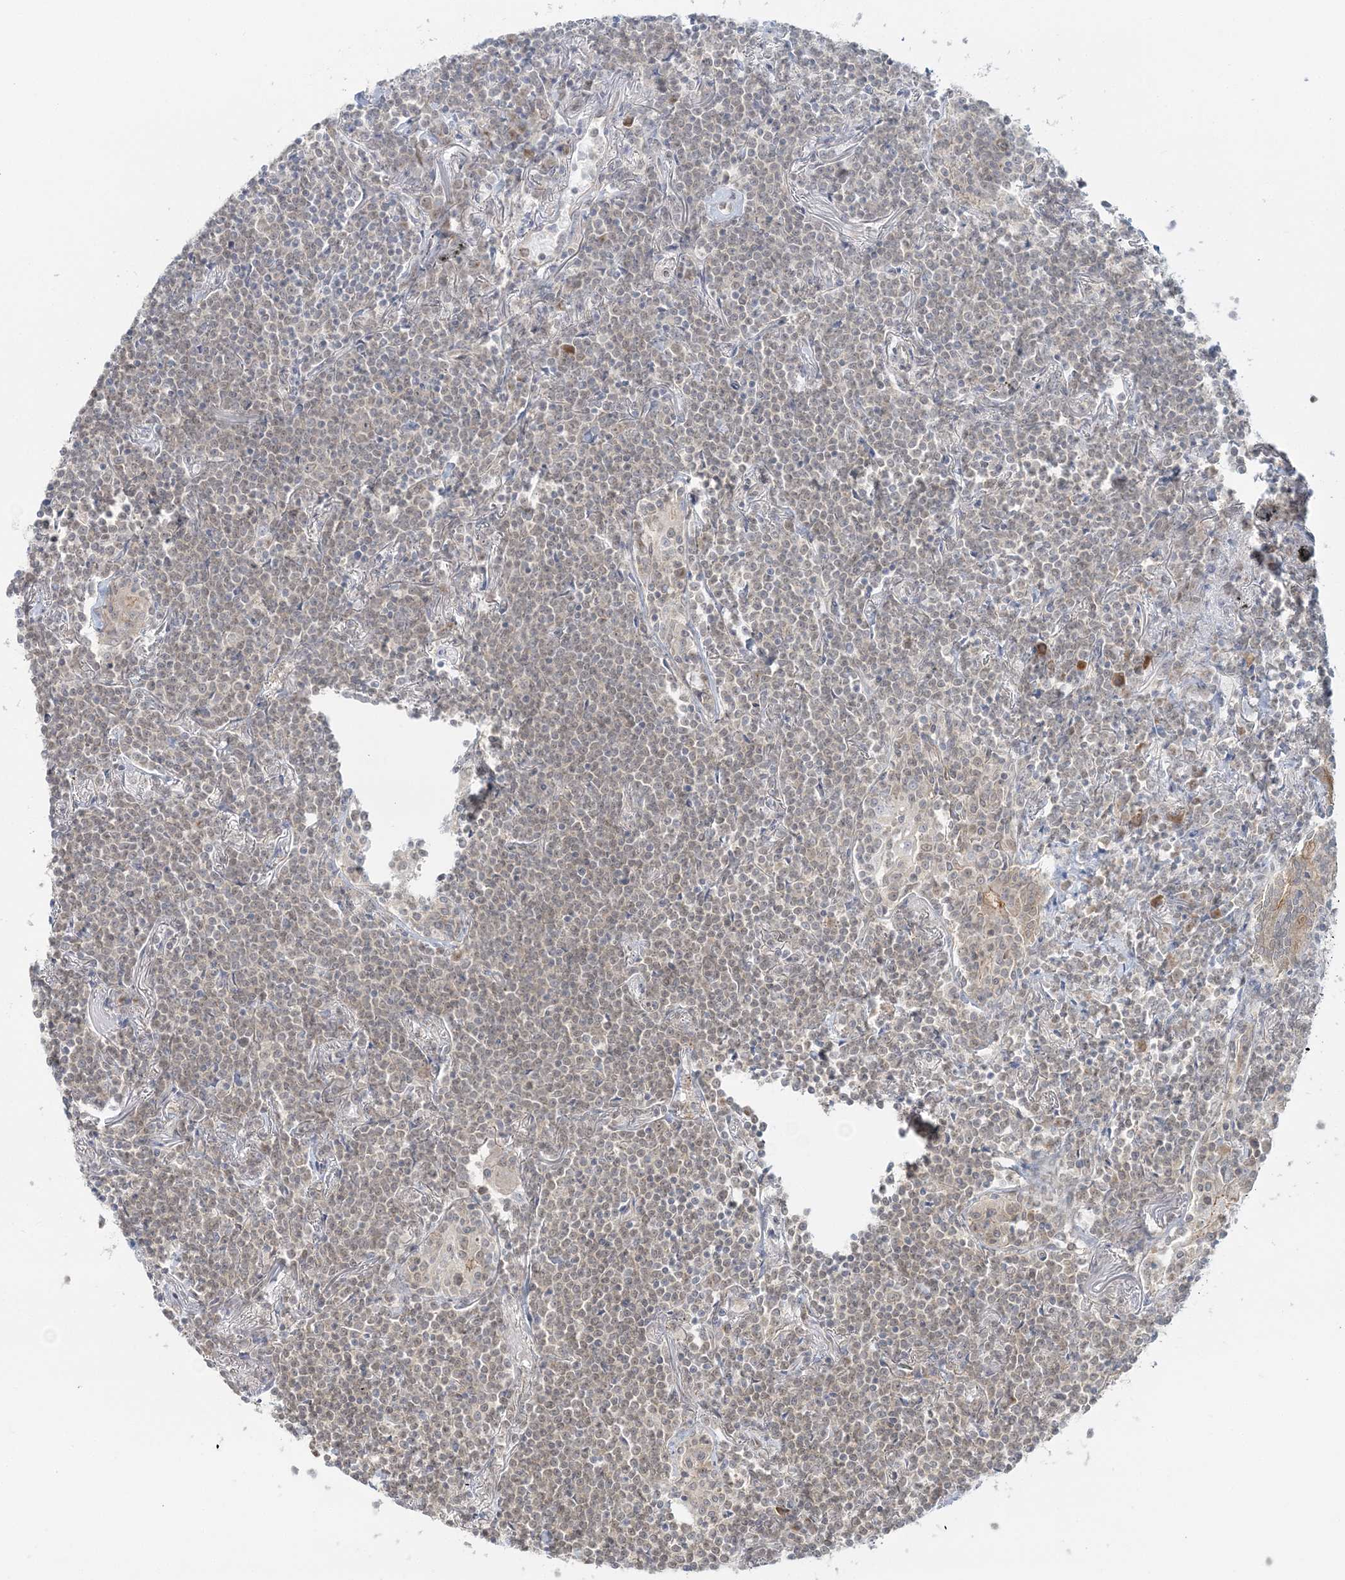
{"staining": {"intensity": "weak", "quantity": "25%-75%", "location": "nuclear"}, "tissue": "lymphoma", "cell_type": "Tumor cells", "image_type": "cancer", "snomed": [{"axis": "morphology", "description": "Malignant lymphoma, non-Hodgkin's type, Low grade"}, {"axis": "topography", "description": "Lung"}], "caption": "Protein staining of low-grade malignant lymphoma, non-Hodgkin's type tissue displays weak nuclear positivity in approximately 25%-75% of tumor cells.", "gene": "ZFAND6", "patient": {"sex": "female", "age": 71}}